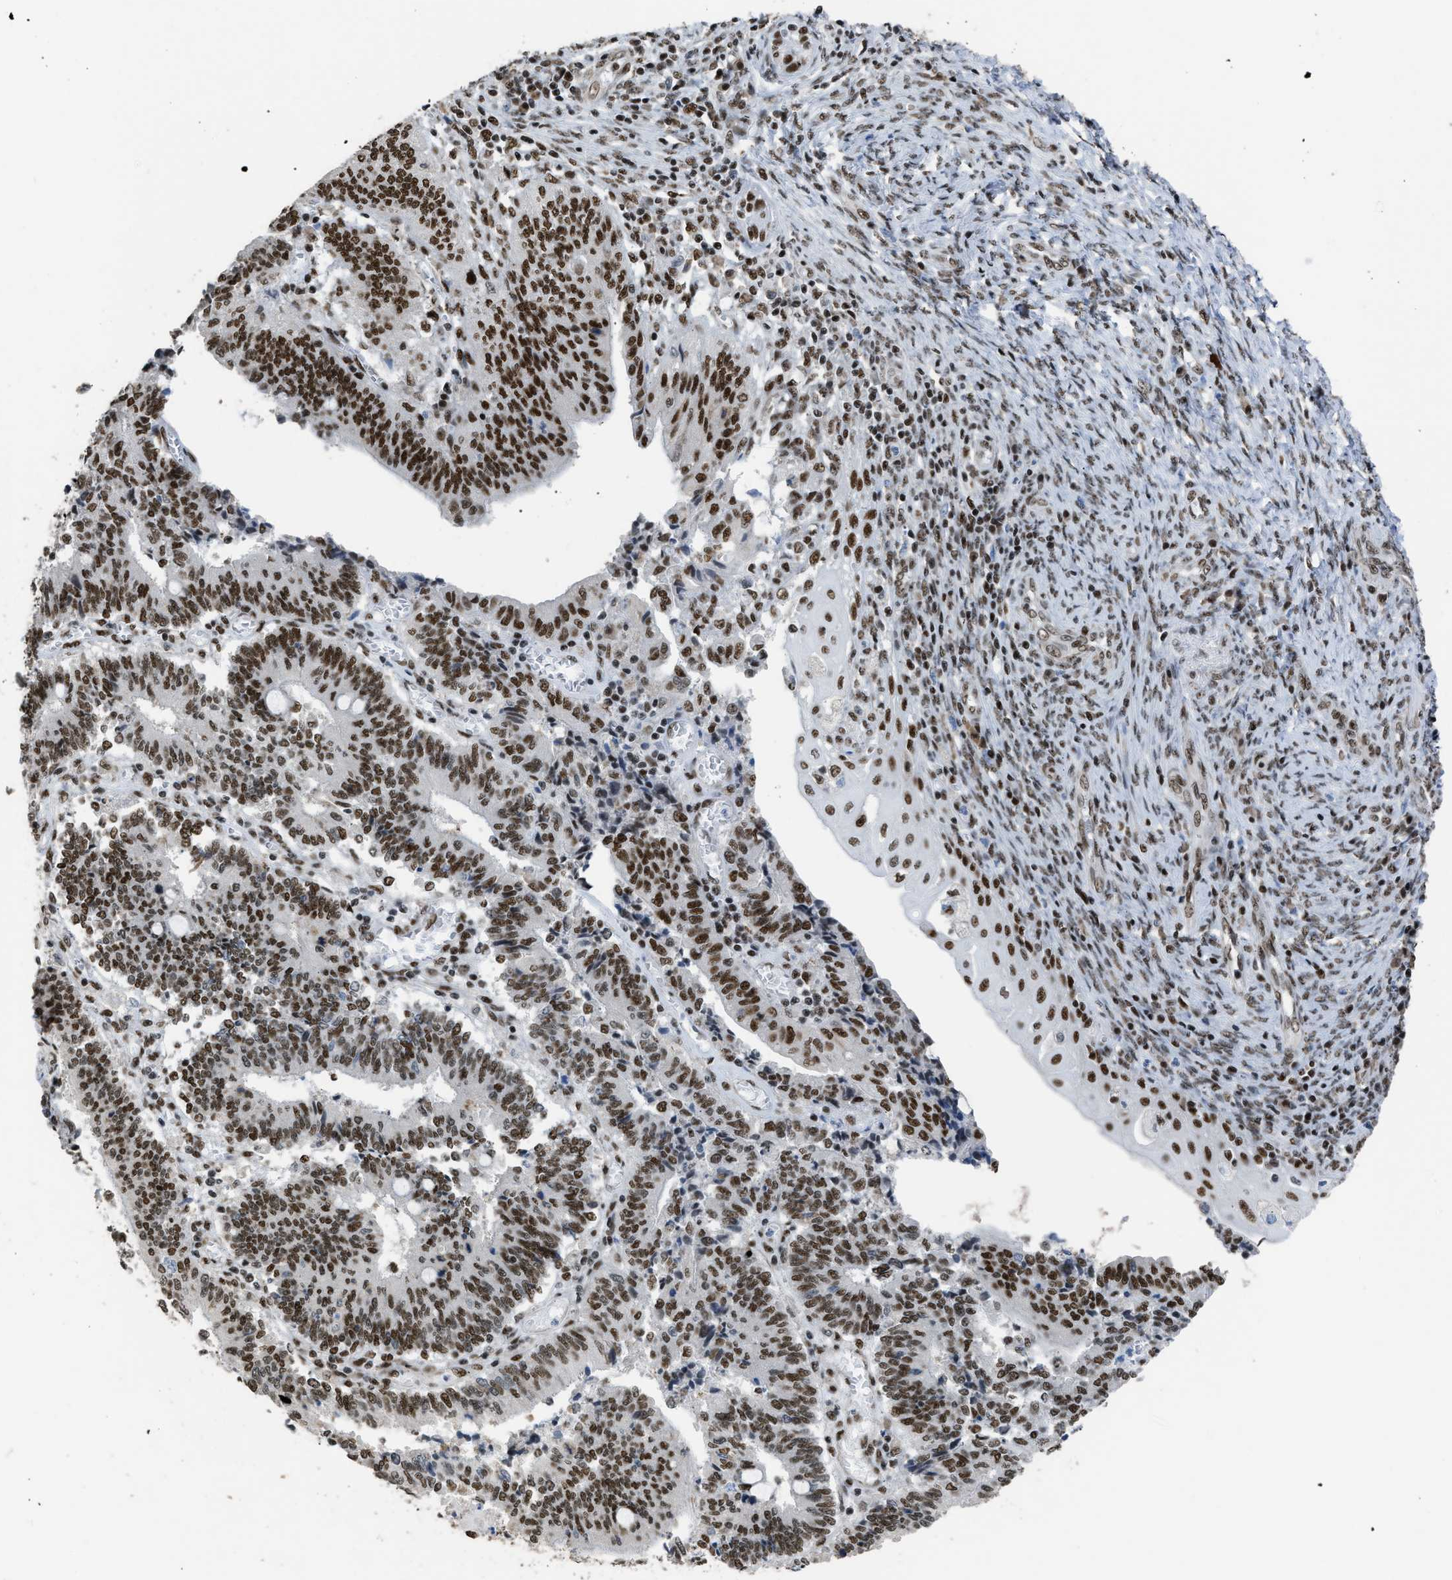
{"staining": {"intensity": "strong", "quantity": ">75%", "location": "nuclear"}, "tissue": "cervical cancer", "cell_type": "Tumor cells", "image_type": "cancer", "snomed": [{"axis": "morphology", "description": "Adenocarcinoma, NOS"}, {"axis": "topography", "description": "Cervix"}], "caption": "Cervical cancer (adenocarcinoma) tissue demonstrates strong nuclear staining in about >75% of tumor cells, visualized by immunohistochemistry.", "gene": "SCAF4", "patient": {"sex": "female", "age": 44}}